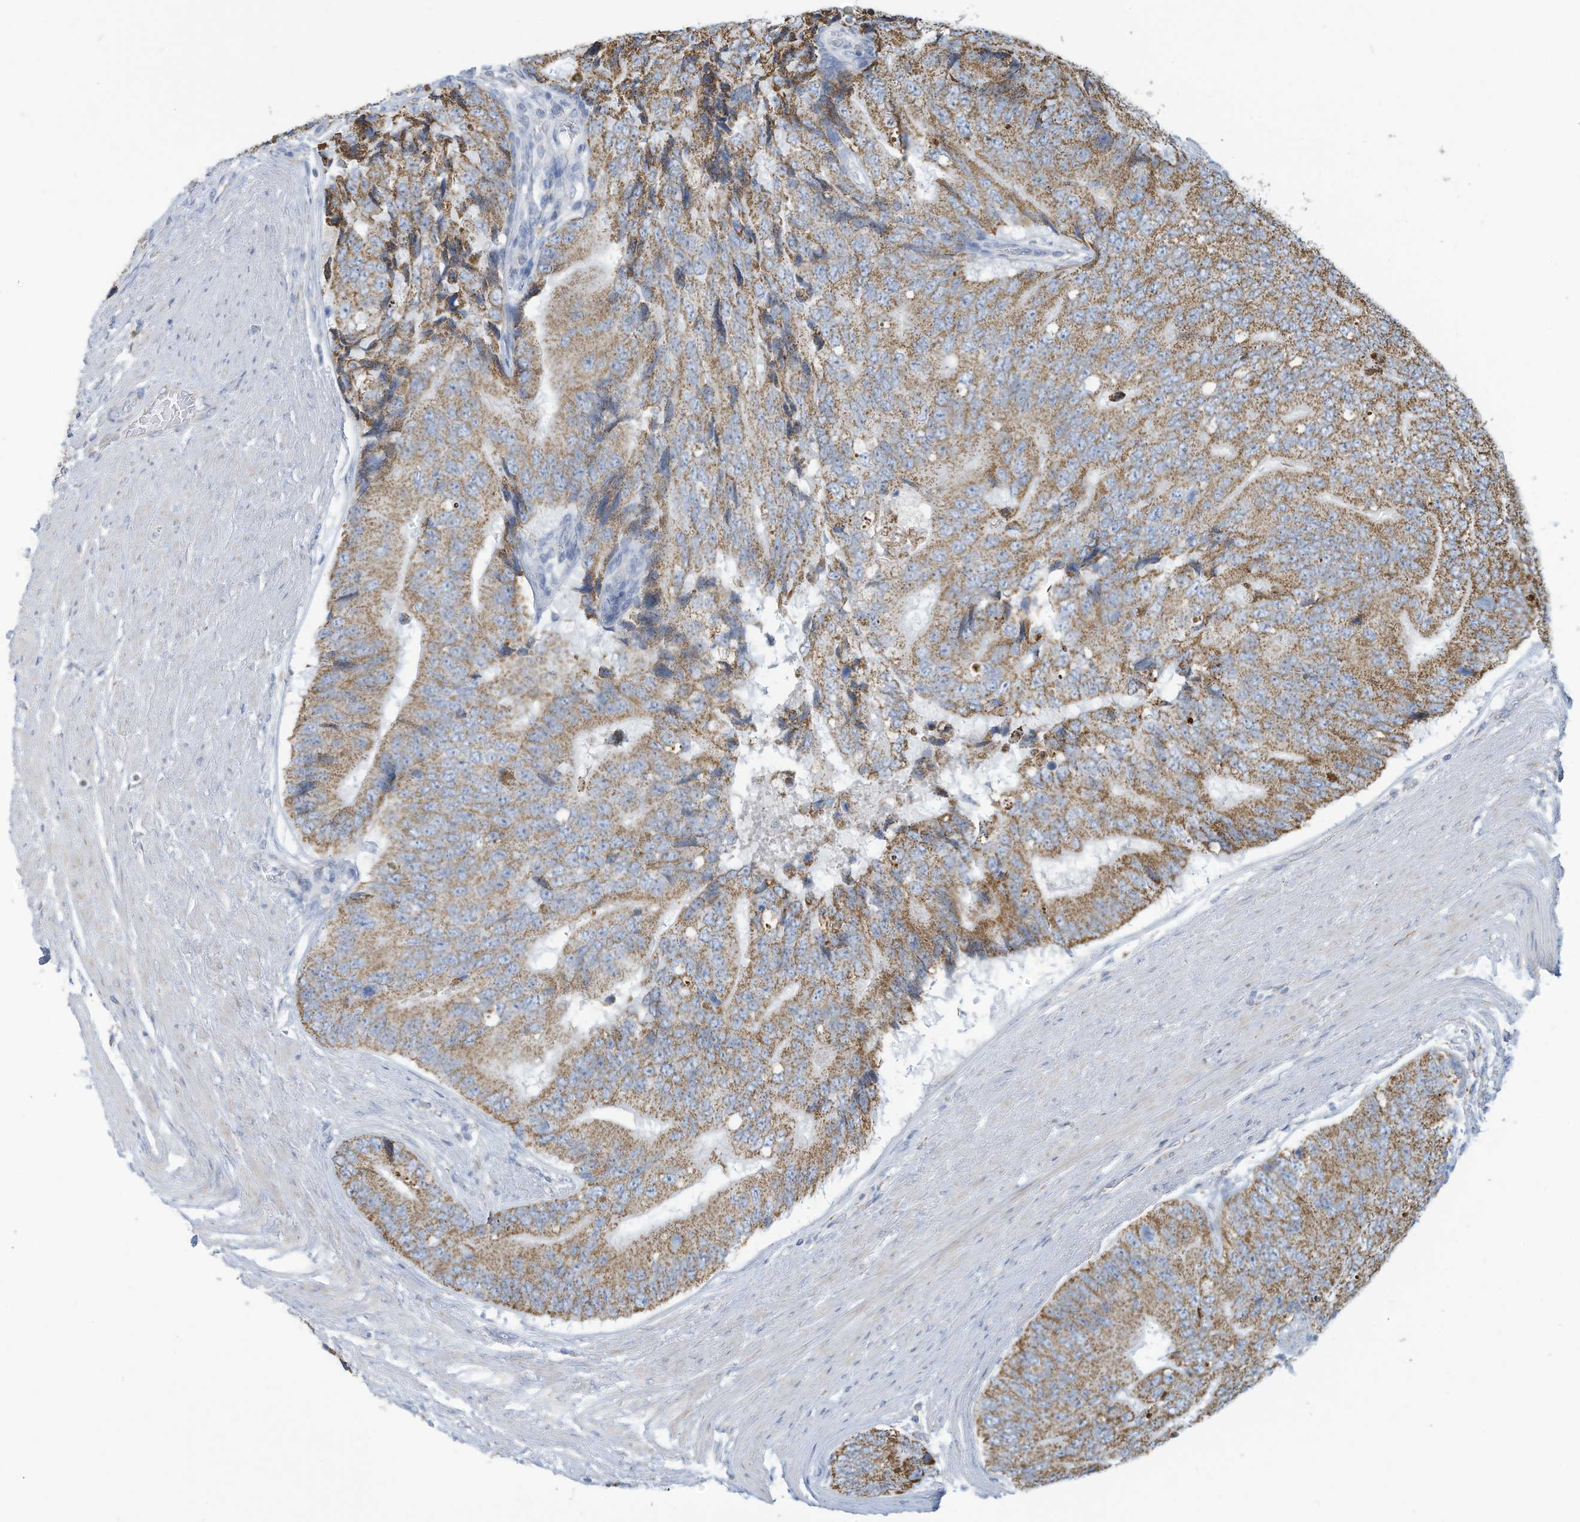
{"staining": {"intensity": "moderate", "quantity": ">75%", "location": "cytoplasmic/membranous"}, "tissue": "prostate cancer", "cell_type": "Tumor cells", "image_type": "cancer", "snomed": [{"axis": "morphology", "description": "Adenocarcinoma, High grade"}, {"axis": "topography", "description": "Prostate"}], "caption": "High-magnification brightfield microscopy of high-grade adenocarcinoma (prostate) stained with DAB (brown) and counterstained with hematoxylin (blue). tumor cells exhibit moderate cytoplasmic/membranous staining is seen in approximately>75% of cells. (DAB = brown stain, brightfield microscopy at high magnification).", "gene": "NLN", "patient": {"sex": "male", "age": 70}}